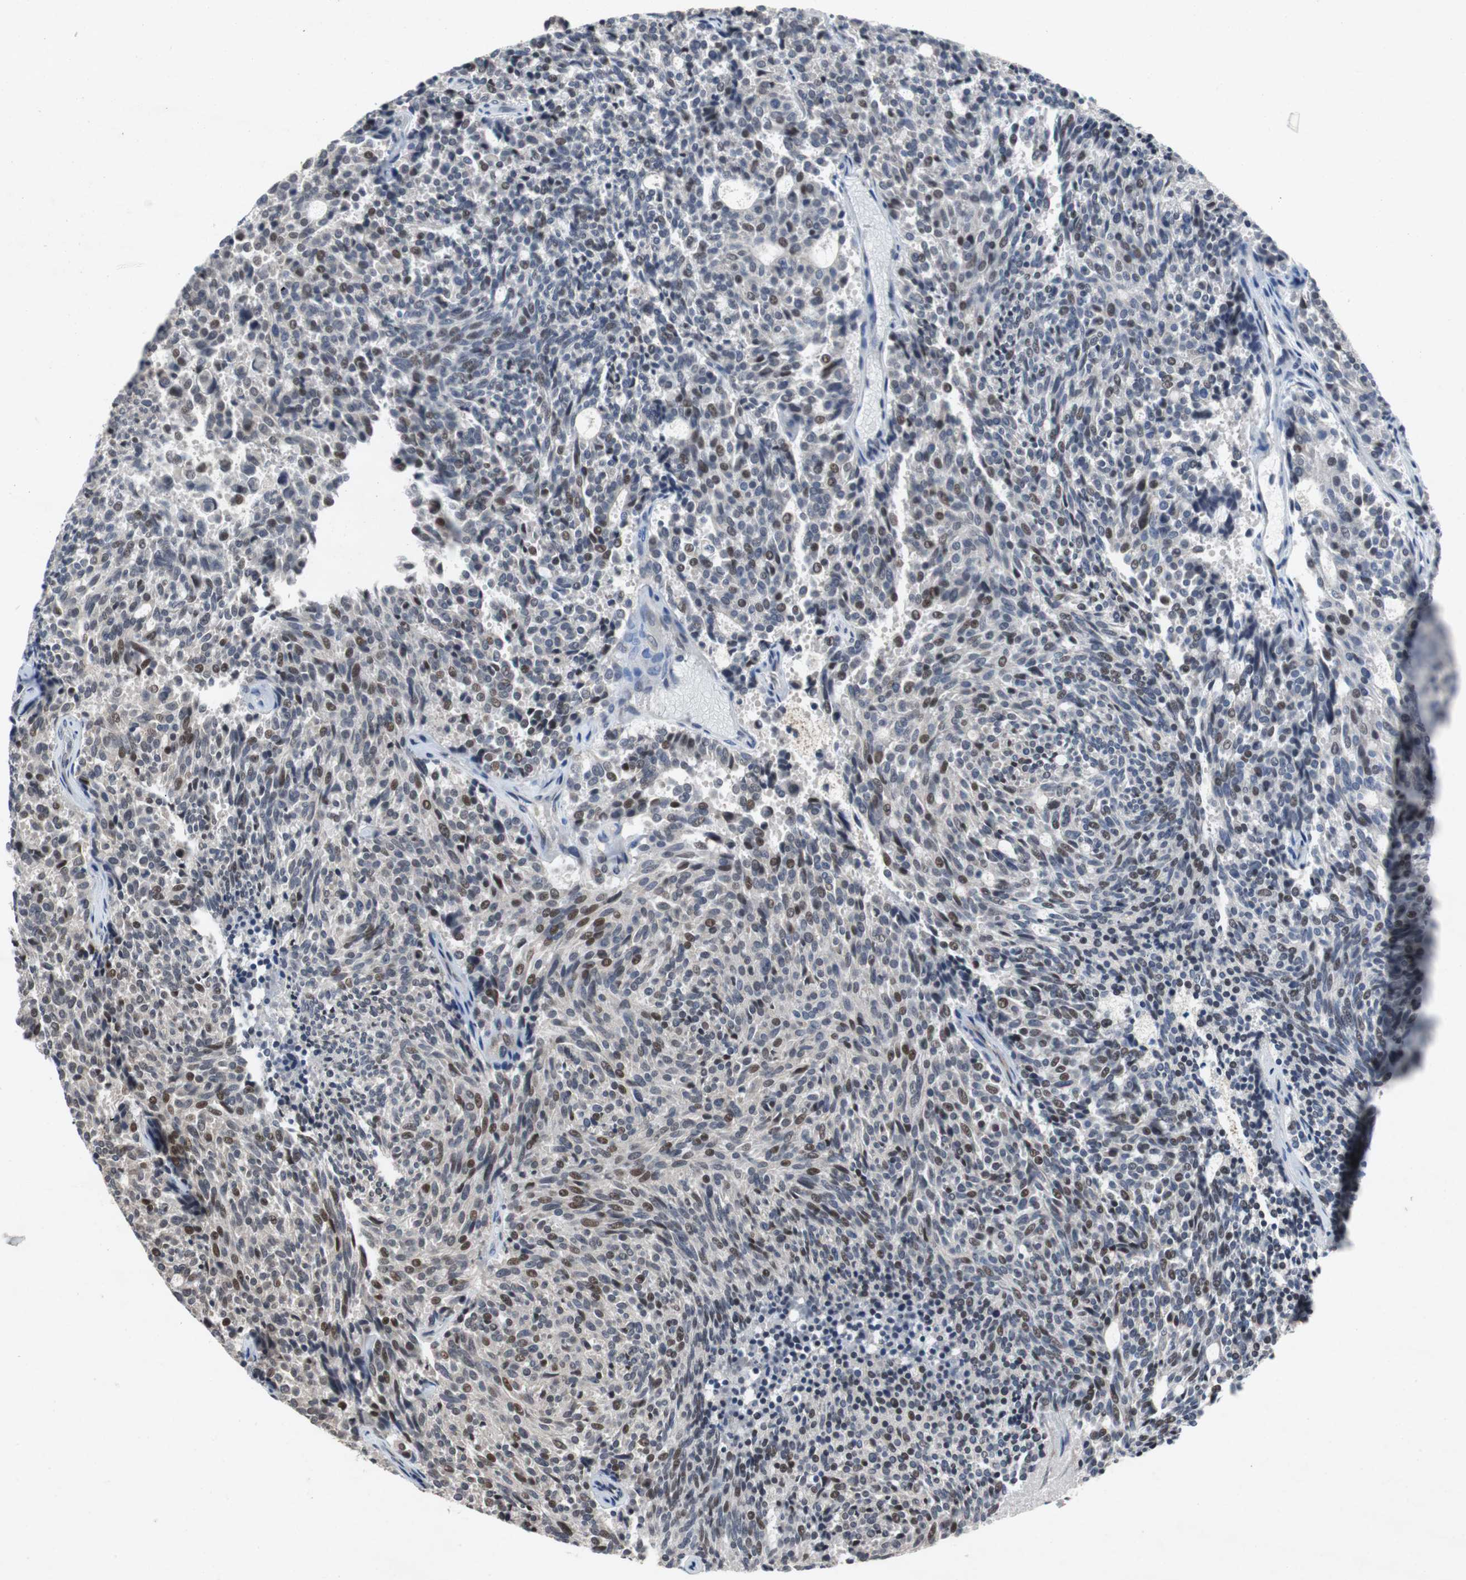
{"staining": {"intensity": "moderate", "quantity": "<25%", "location": "nuclear"}, "tissue": "carcinoid", "cell_type": "Tumor cells", "image_type": "cancer", "snomed": [{"axis": "morphology", "description": "Carcinoid, malignant, NOS"}, {"axis": "topography", "description": "Pancreas"}], "caption": "Carcinoid (malignant) stained for a protein demonstrates moderate nuclear positivity in tumor cells.", "gene": "TP63", "patient": {"sex": "female", "age": 54}}